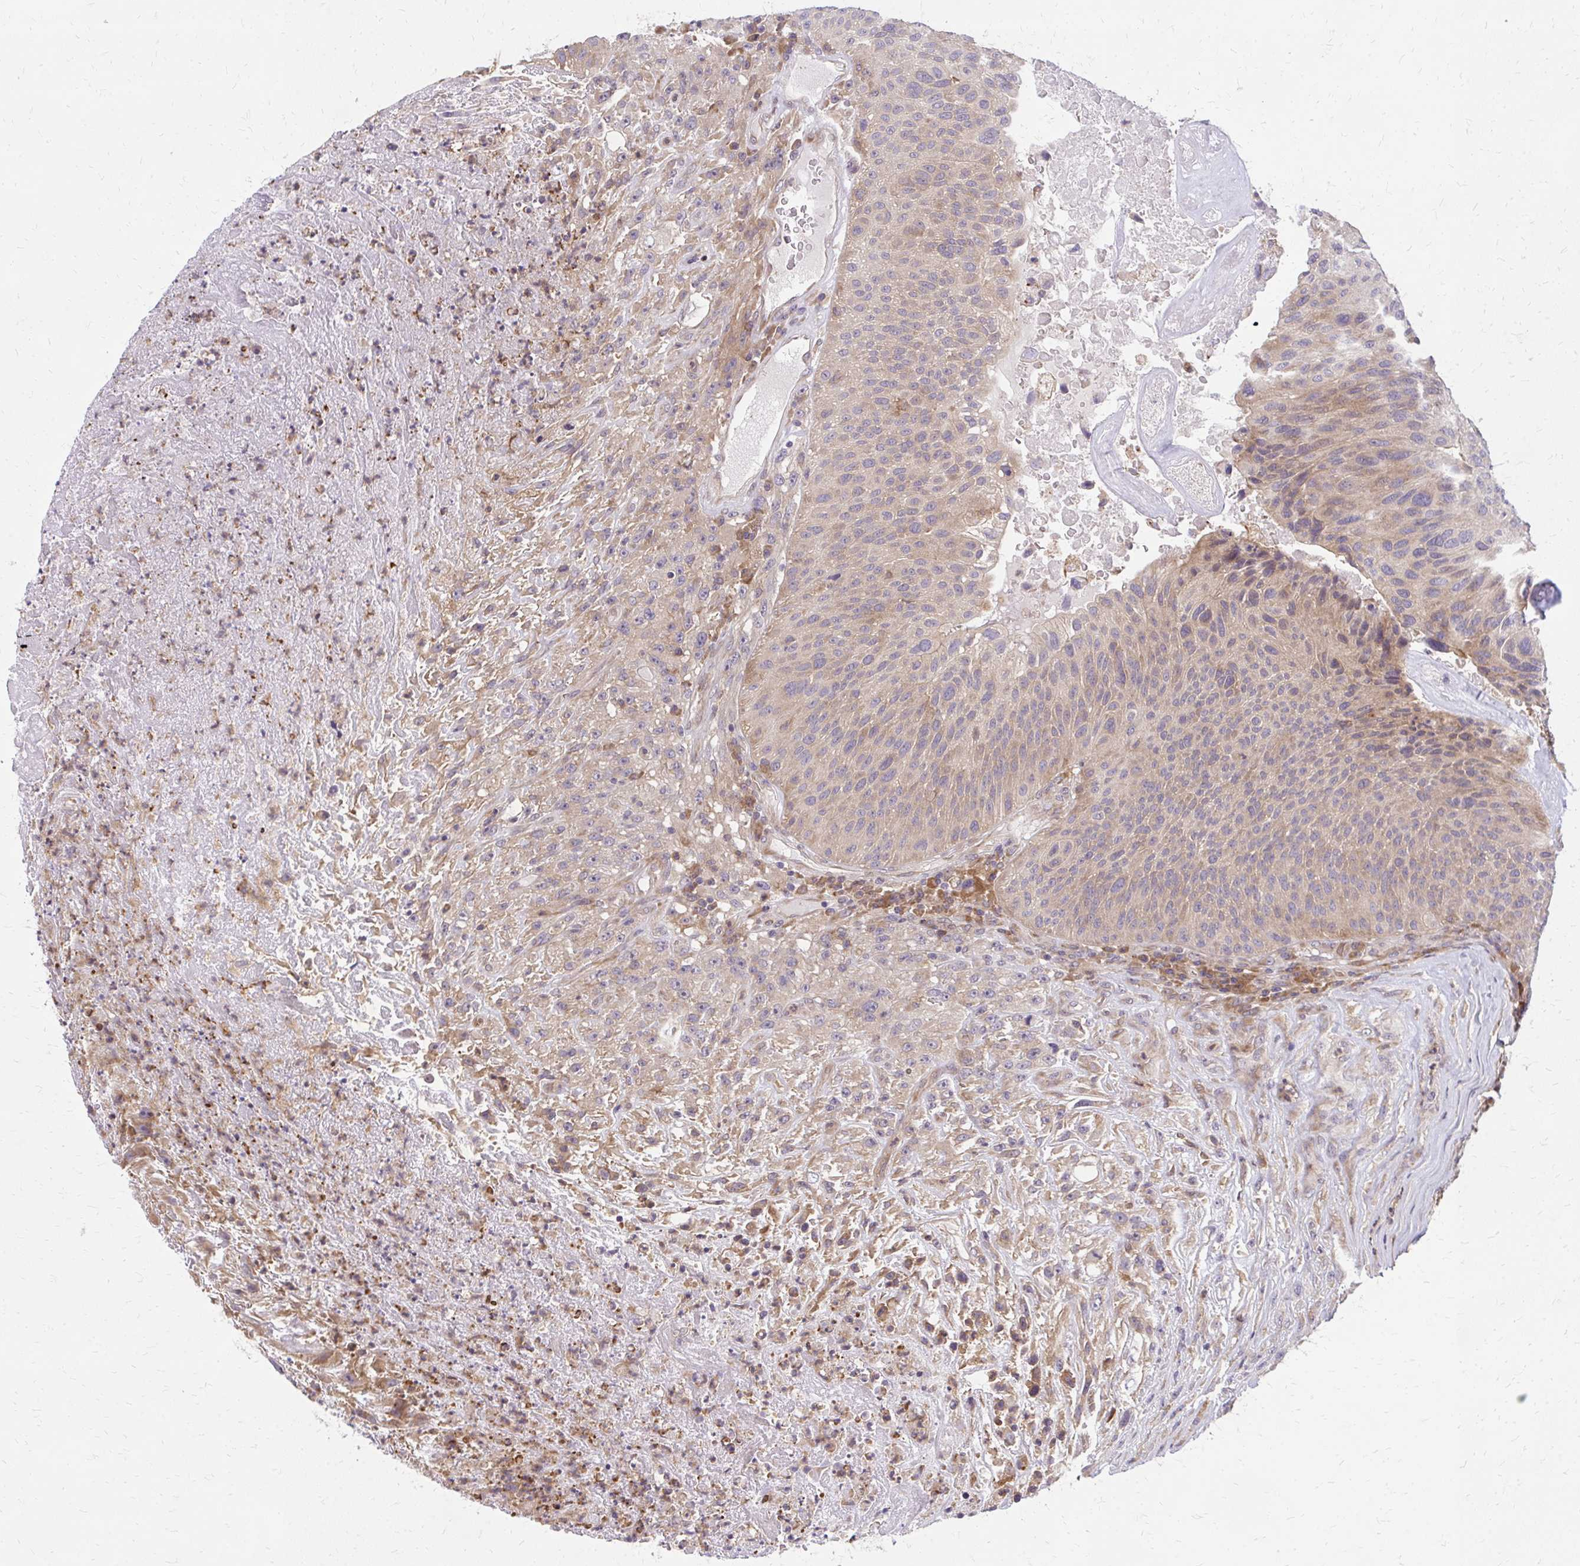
{"staining": {"intensity": "weak", "quantity": "25%-75%", "location": "cytoplasmic/membranous"}, "tissue": "urothelial cancer", "cell_type": "Tumor cells", "image_type": "cancer", "snomed": [{"axis": "morphology", "description": "Urothelial carcinoma, High grade"}, {"axis": "topography", "description": "Urinary bladder"}], "caption": "High-grade urothelial carcinoma tissue reveals weak cytoplasmic/membranous staining in about 25%-75% of tumor cells, visualized by immunohistochemistry. The protein of interest is stained brown, and the nuclei are stained in blue (DAB IHC with brightfield microscopy, high magnification).", "gene": "OXNAD1", "patient": {"sex": "male", "age": 66}}